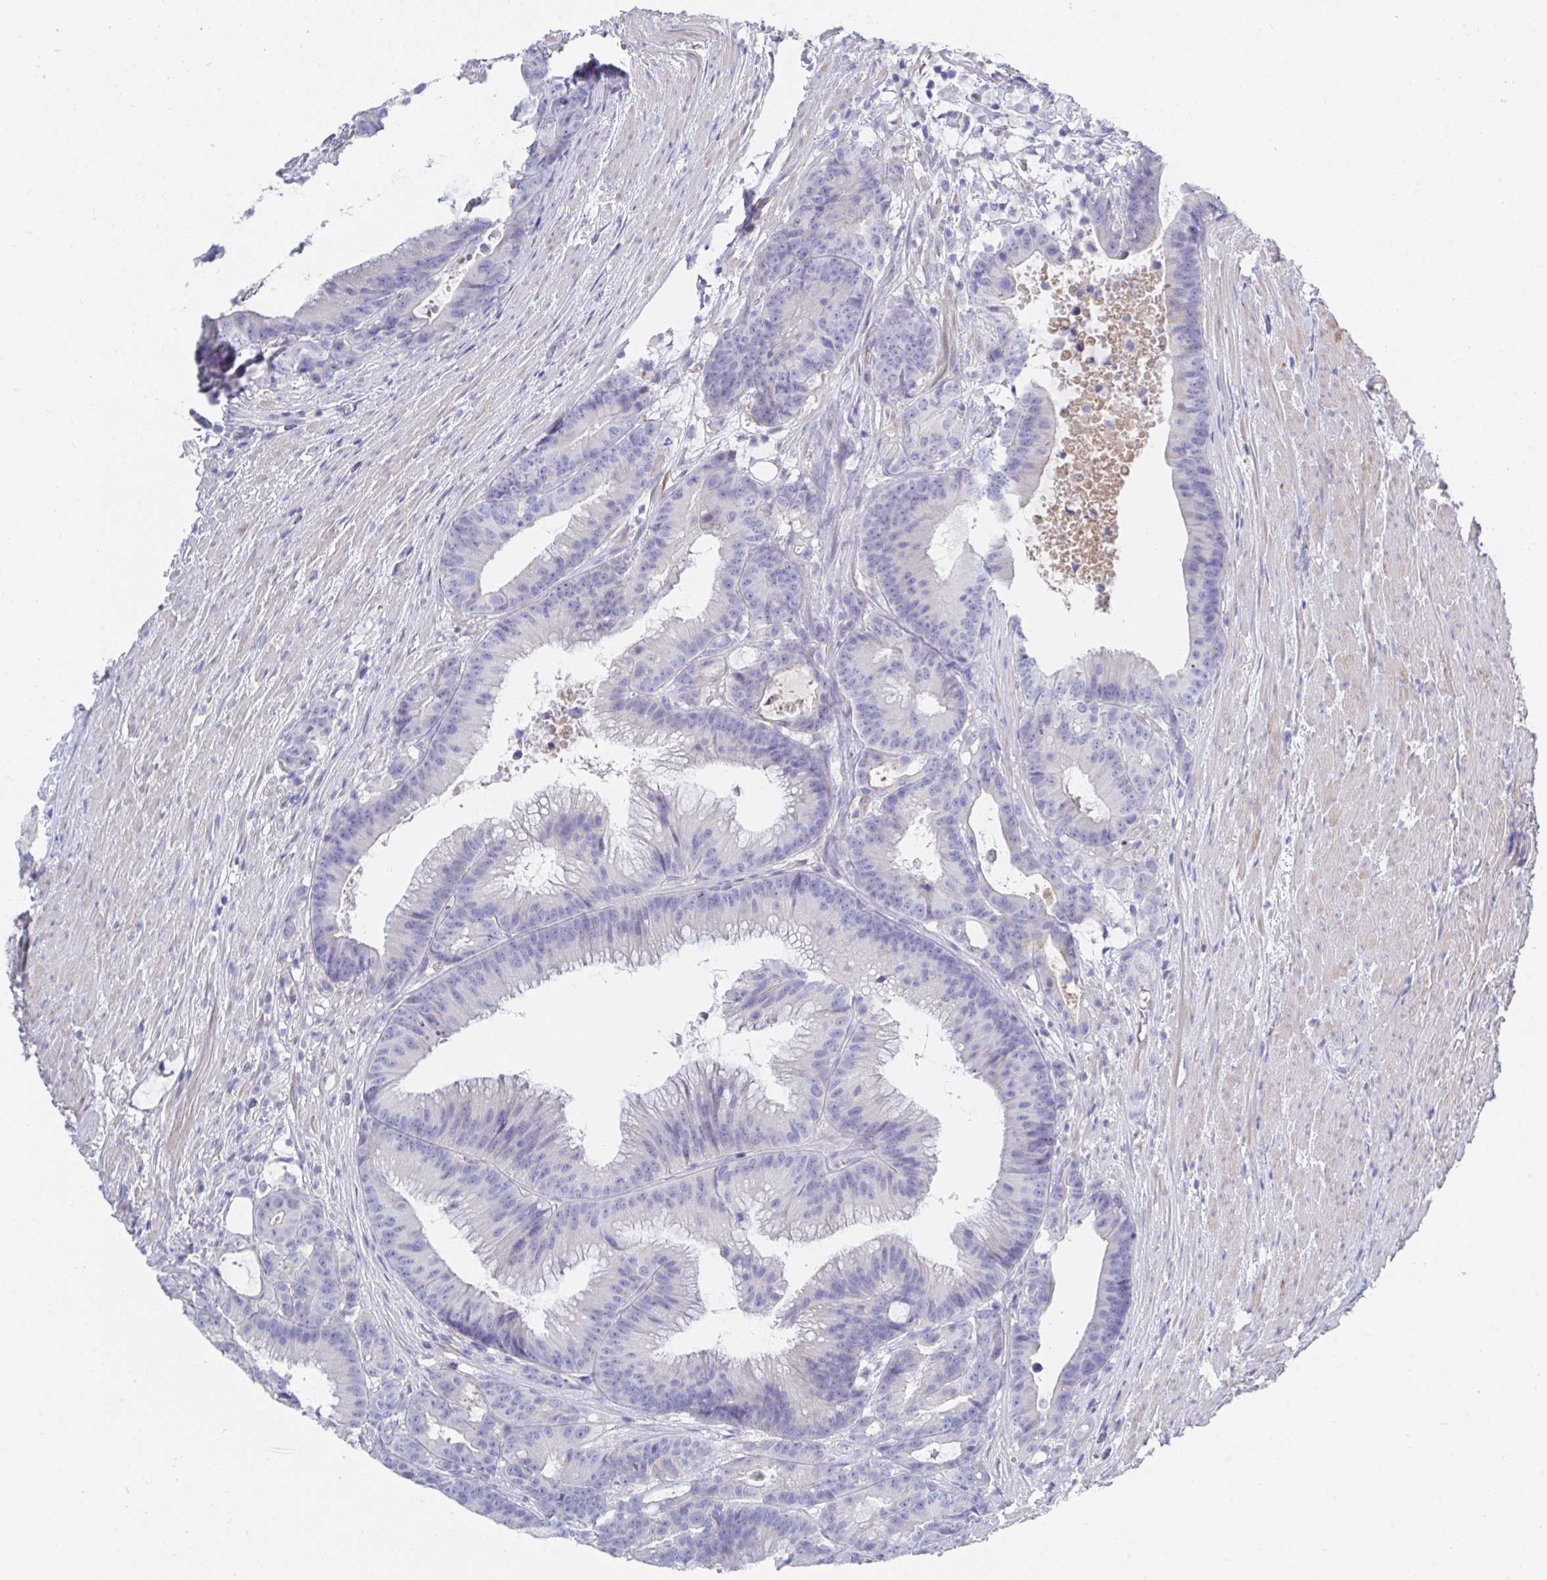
{"staining": {"intensity": "negative", "quantity": "none", "location": "none"}, "tissue": "colorectal cancer", "cell_type": "Tumor cells", "image_type": "cancer", "snomed": [{"axis": "morphology", "description": "Adenocarcinoma, NOS"}, {"axis": "topography", "description": "Colon"}], "caption": "This is an immunohistochemistry photomicrograph of colorectal cancer. There is no staining in tumor cells.", "gene": "TNFAIP6", "patient": {"sex": "female", "age": 78}}